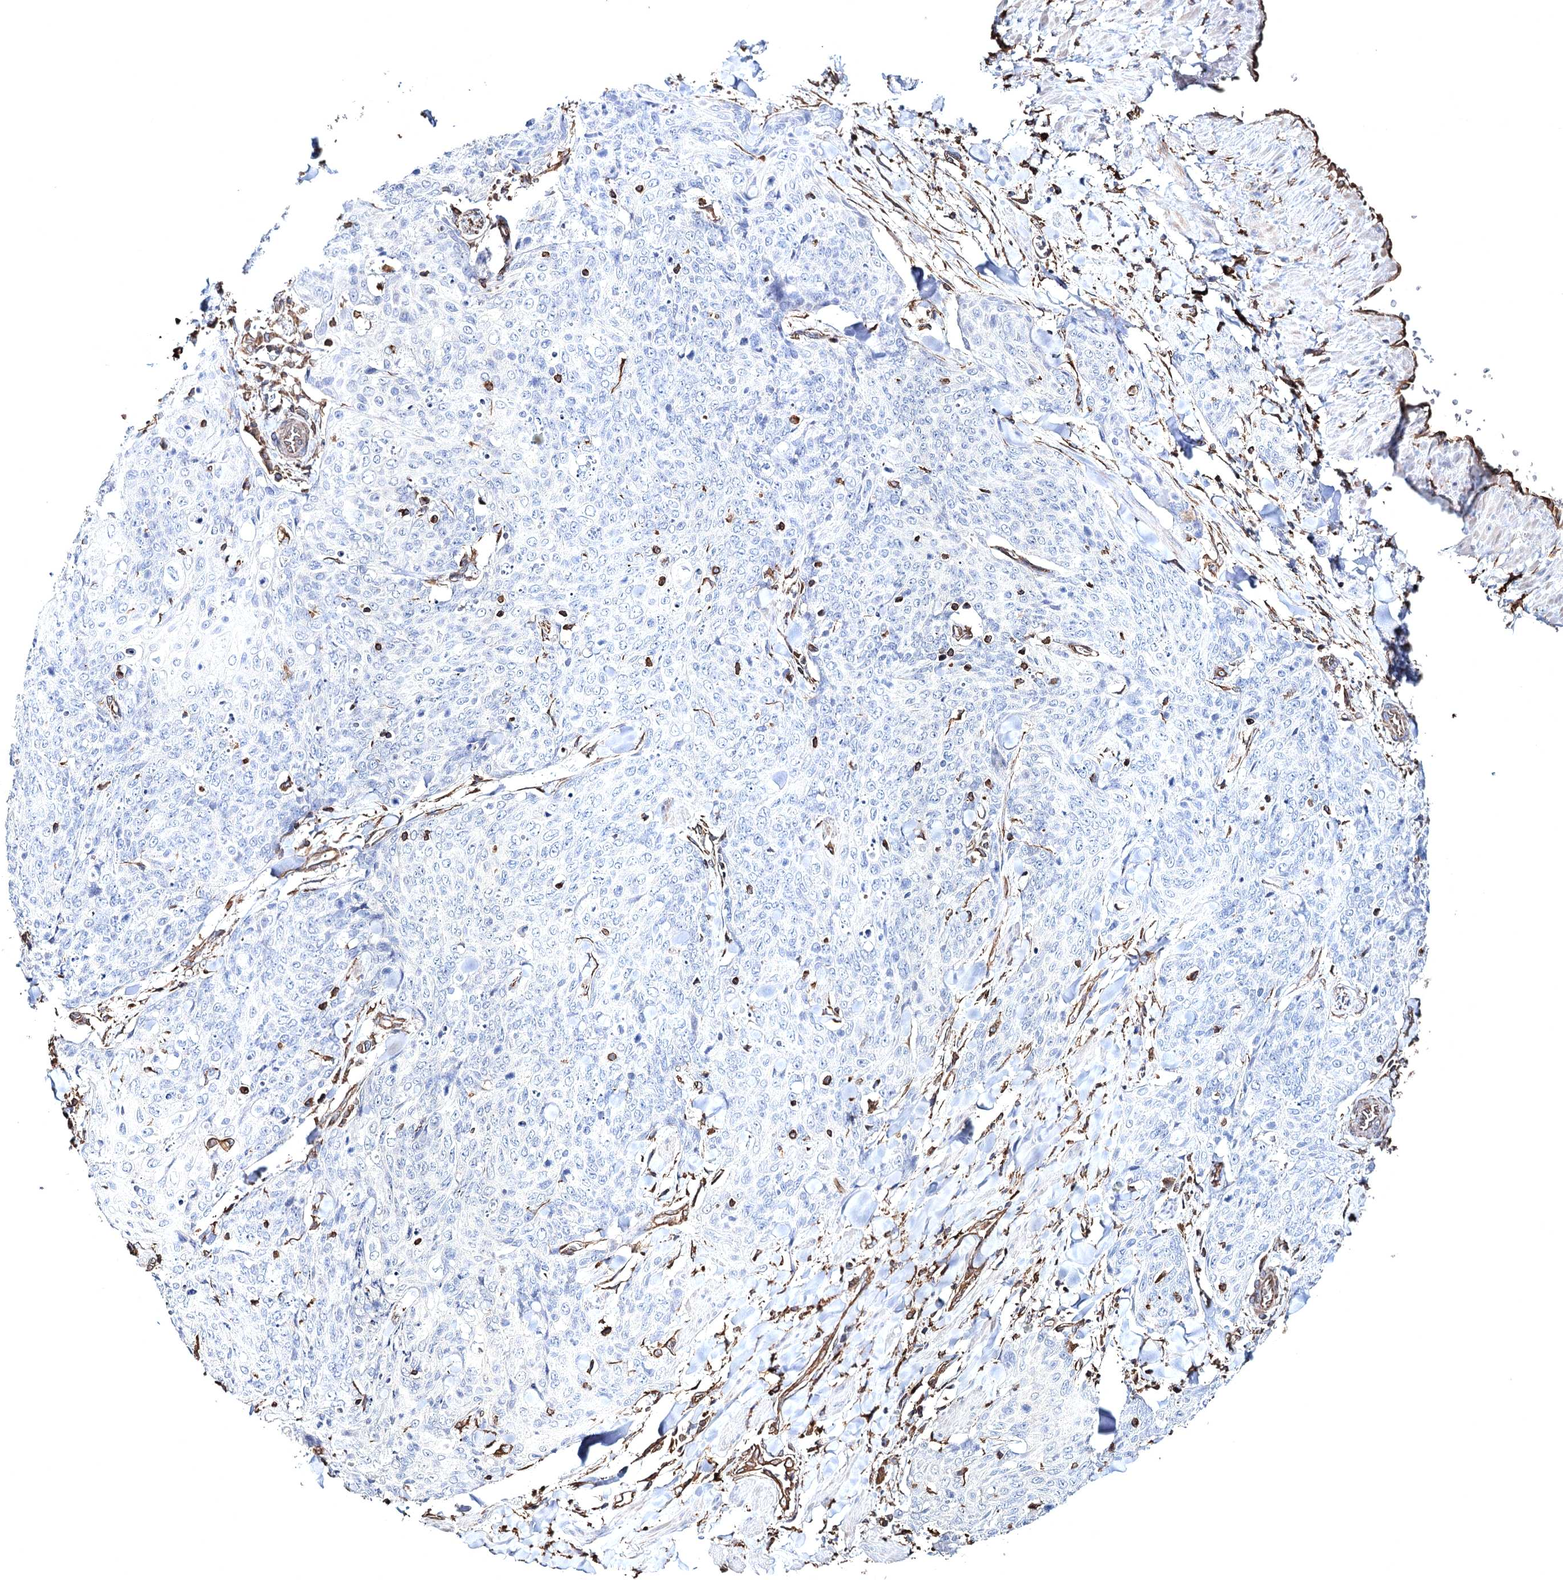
{"staining": {"intensity": "negative", "quantity": "none", "location": "none"}, "tissue": "skin cancer", "cell_type": "Tumor cells", "image_type": "cancer", "snomed": [{"axis": "morphology", "description": "Squamous cell carcinoma, NOS"}, {"axis": "topography", "description": "Skin"}, {"axis": "topography", "description": "Vulva"}], "caption": "High magnification brightfield microscopy of skin cancer (squamous cell carcinoma) stained with DAB (brown) and counterstained with hematoxylin (blue): tumor cells show no significant expression.", "gene": "CLEC4M", "patient": {"sex": "female", "age": 85}}